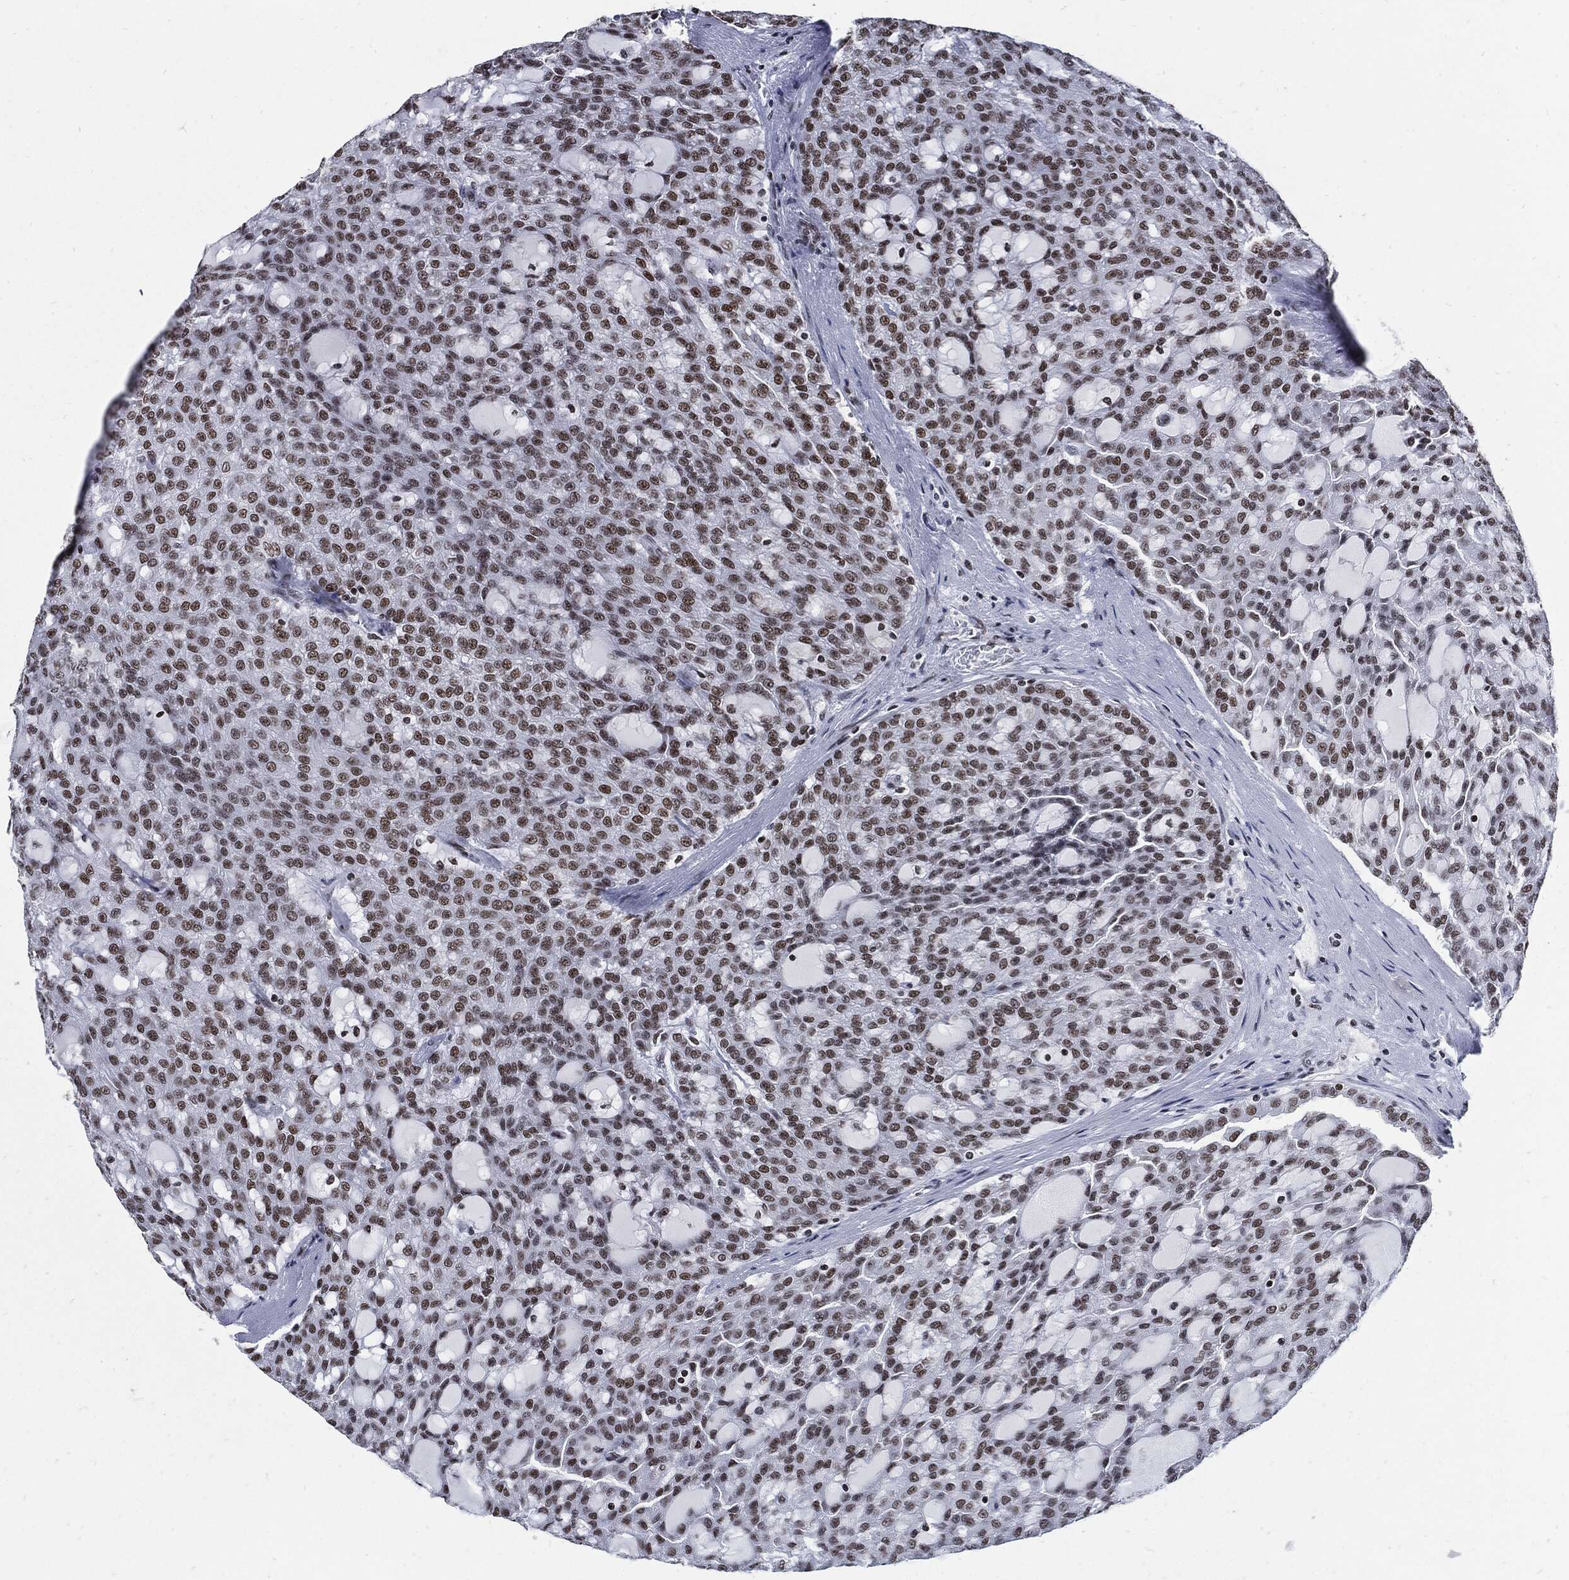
{"staining": {"intensity": "weak", "quantity": "25%-75%", "location": "nuclear"}, "tissue": "renal cancer", "cell_type": "Tumor cells", "image_type": "cancer", "snomed": [{"axis": "morphology", "description": "Adenocarcinoma, NOS"}, {"axis": "topography", "description": "Kidney"}], "caption": "Renal cancer (adenocarcinoma) tissue exhibits weak nuclear staining in about 25%-75% of tumor cells", "gene": "TERF2", "patient": {"sex": "male", "age": 63}}